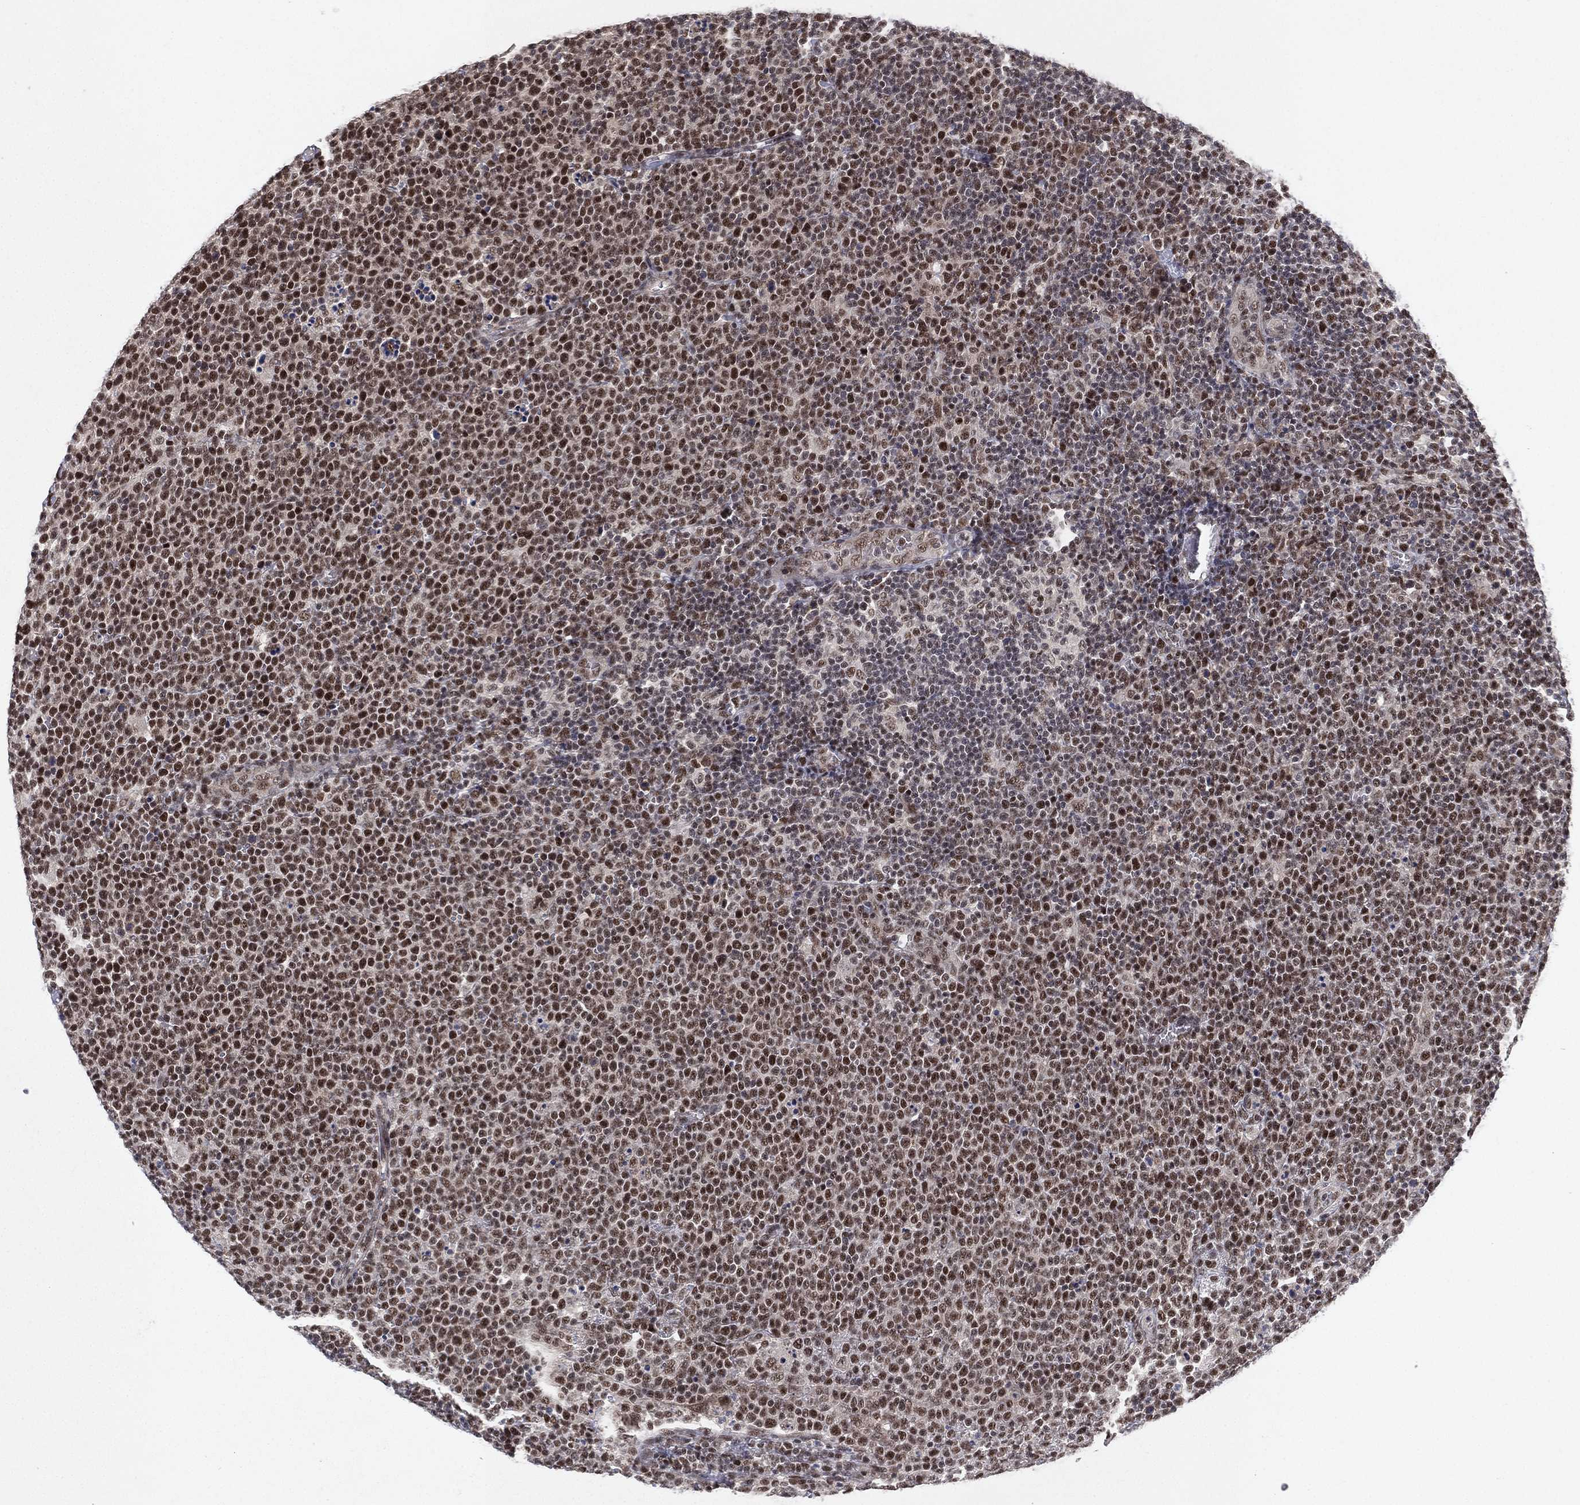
{"staining": {"intensity": "strong", "quantity": "<25%", "location": "nuclear"}, "tissue": "lymphoma", "cell_type": "Tumor cells", "image_type": "cancer", "snomed": [{"axis": "morphology", "description": "Malignant lymphoma, non-Hodgkin's type, High grade"}, {"axis": "topography", "description": "Lymph node"}], "caption": "Tumor cells demonstrate strong nuclear staining in approximately <25% of cells in lymphoma.", "gene": "DGCR8", "patient": {"sex": "male", "age": 61}}